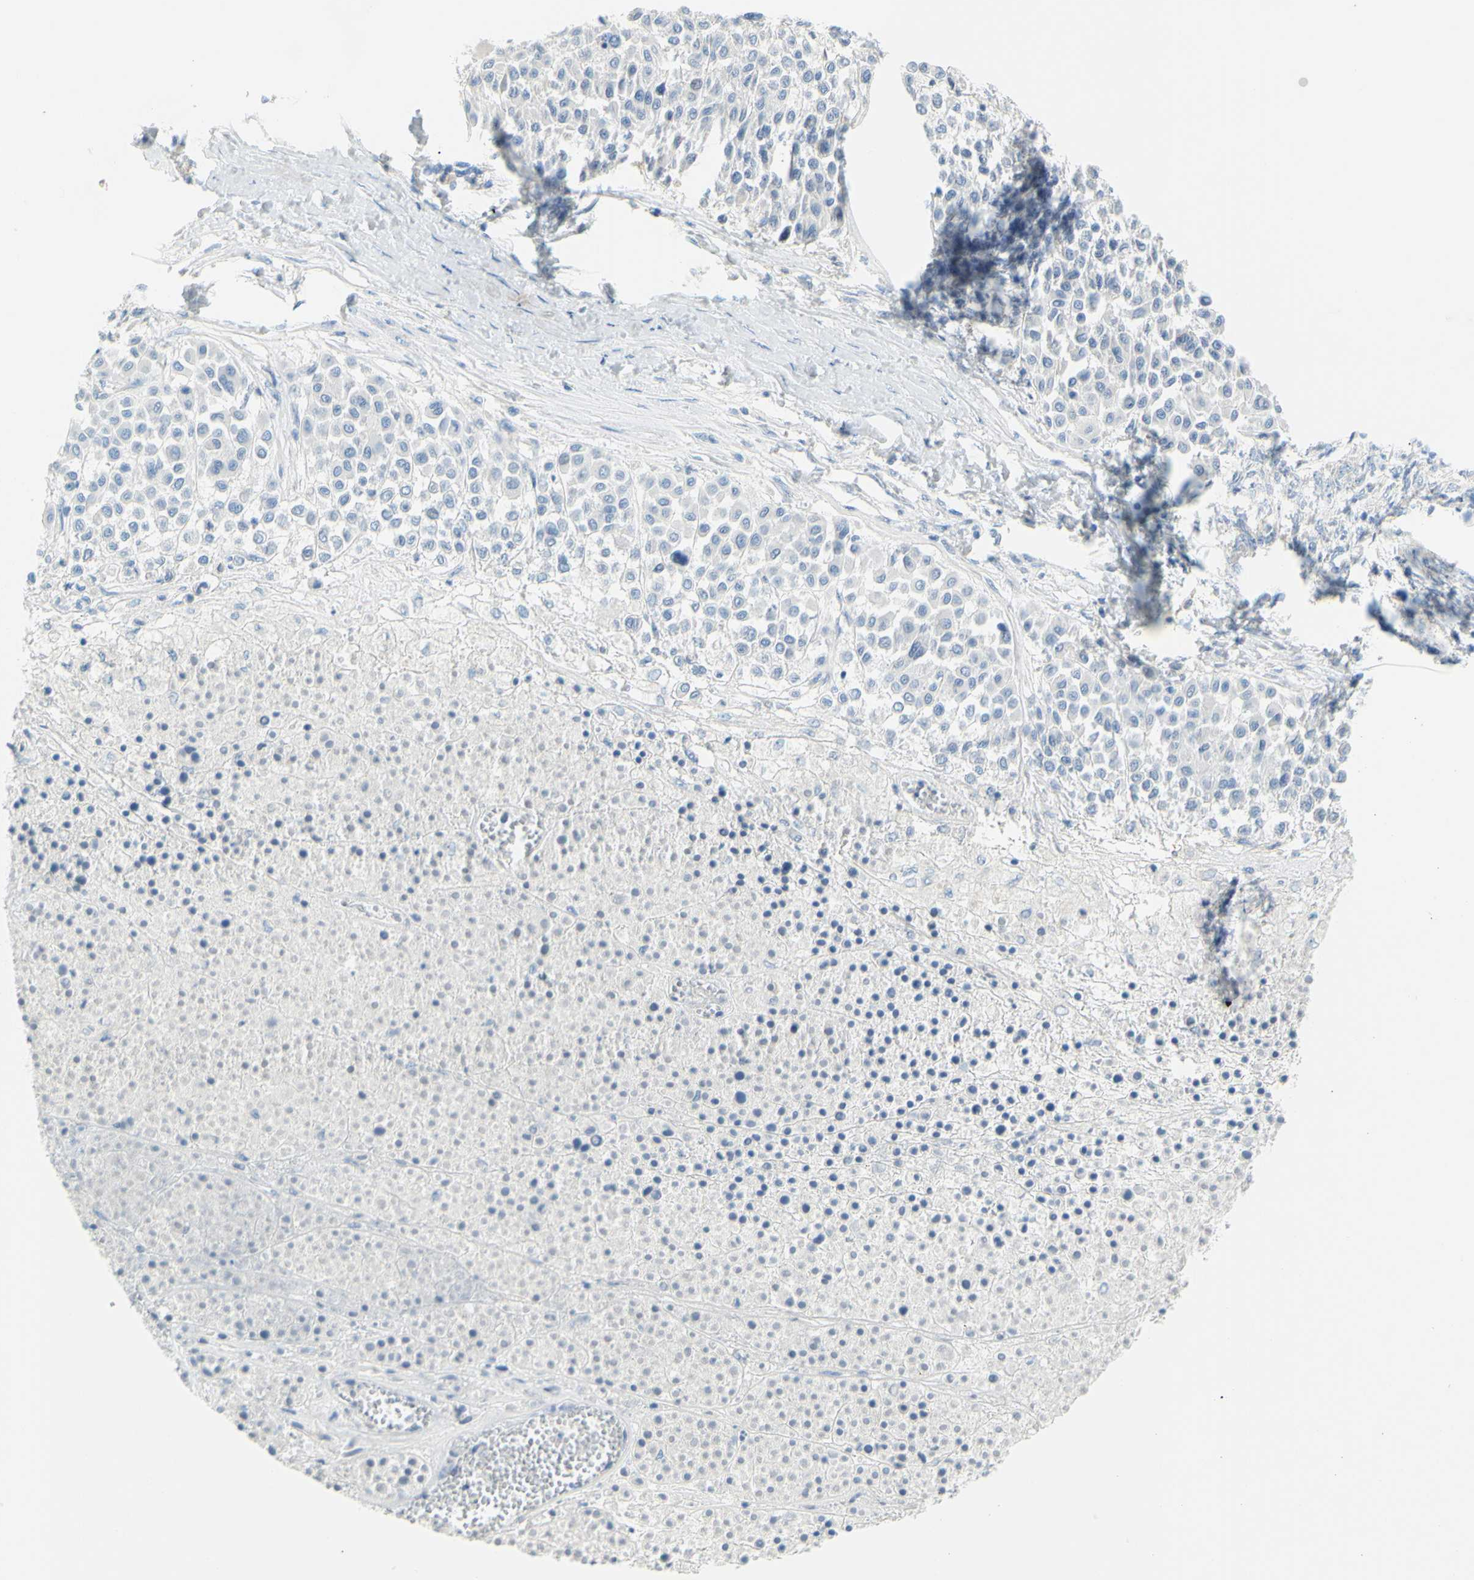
{"staining": {"intensity": "negative", "quantity": "none", "location": "none"}, "tissue": "melanoma", "cell_type": "Tumor cells", "image_type": "cancer", "snomed": [{"axis": "morphology", "description": "Malignant melanoma, Metastatic site"}, {"axis": "topography", "description": "Soft tissue"}], "caption": "High power microscopy photomicrograph of an immunohistochemistry (IHC) histopathology image of malignant melanoma (metastatic site), revealing no significant staining in tumor cells.", "gene": "SLC1A2", "patient": {"sex": "male", "age": 41}}